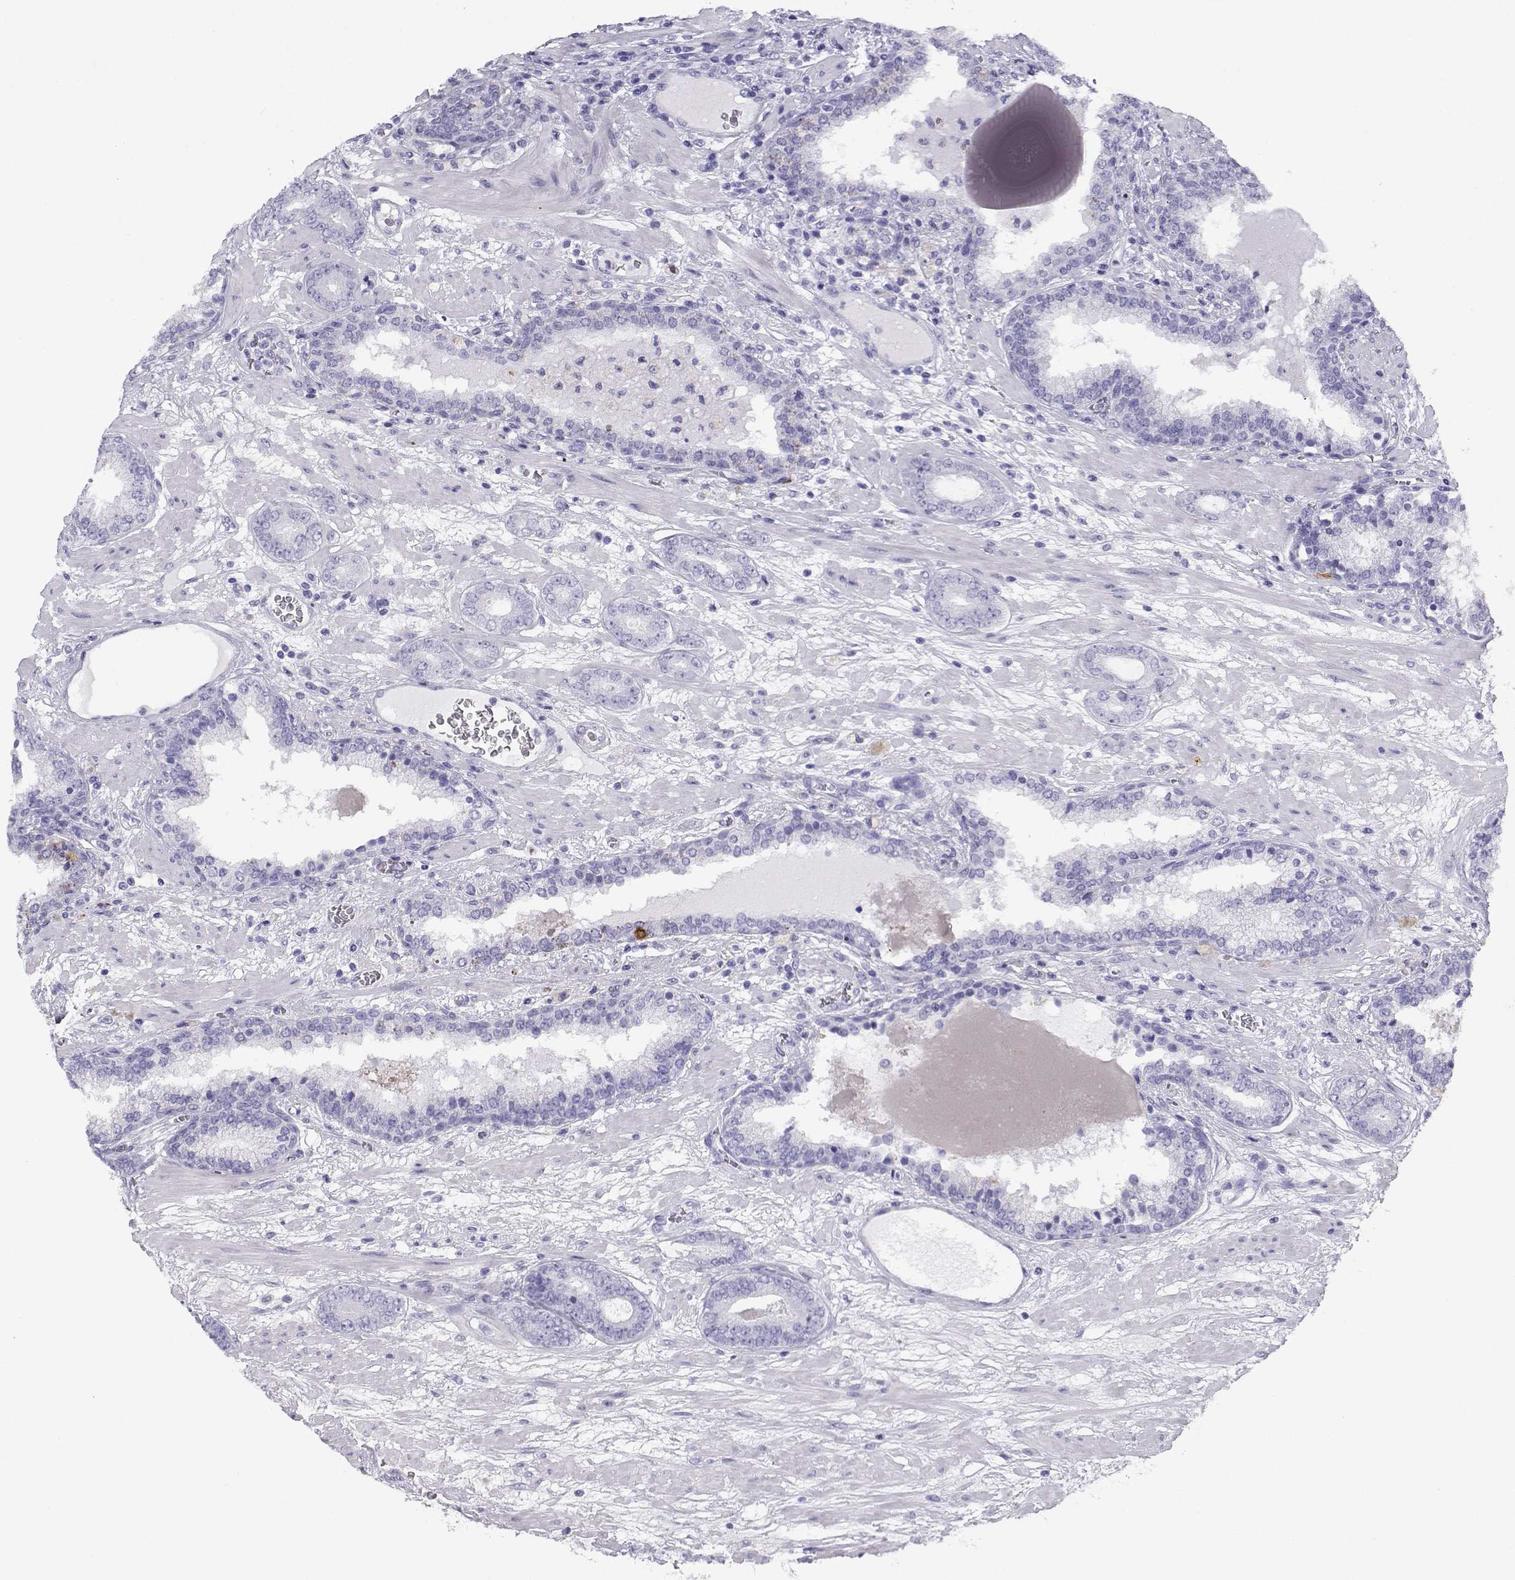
{"staining": {"intensity": "negative", "quantity": "none", "location": "none"}, "tissue": "prostate cancer", "cell_type": "Tumor cells", "image_type": "cancer", "snomed": [{"axis": "morphology", "description": "Adenocarcinoma, Low grade"}, {"axis": "topography", "description": "Prostate"}], "caption": "Tumor cells are negative for brown protein staining in adenocarcinoma (low-grade) (prostate).", "gene": "RHOXF2", "patient": {"sex": "male", "age": 60}}